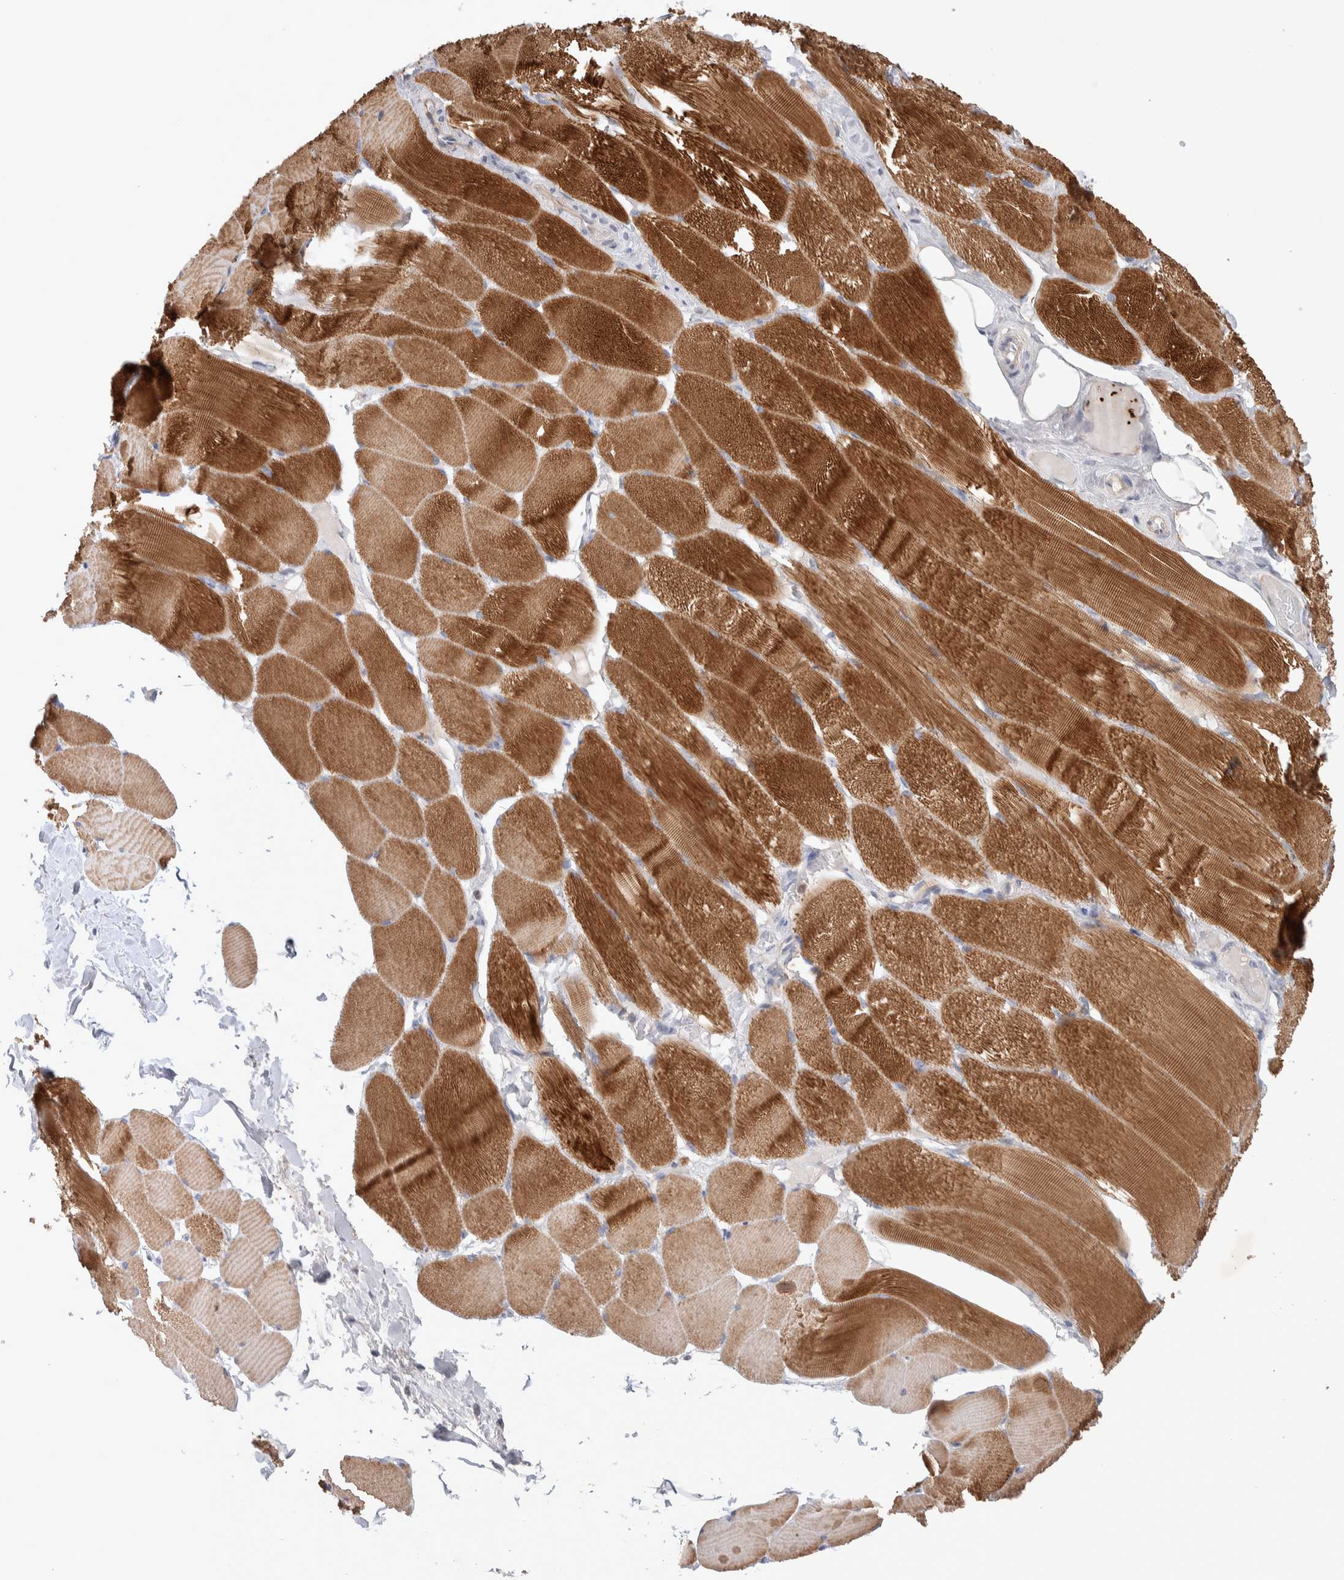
{"staining": {"intensity": "strong", "quantity": ">75%", "location": "cytoplasmic/membranous"}, "tissue": "skeletal muscle", "cell_type": "Myocytes", "image_type": "normal", "snomed": [{"axis": "morphology", "description": "Normal tissue, NOS"}, {"axis": "topography", "description": "Skin"}, {"axis": "topography", "description": "Skeletal muscle"}], "caption": "Immunohistochemical staining of normal skeletal muscle reveals high levels of strong cytoplasmic/membranous positivity in about >75% of myocytes.", "gene": "FFAR2", "patient": {"sex": "male", "age": 83}}